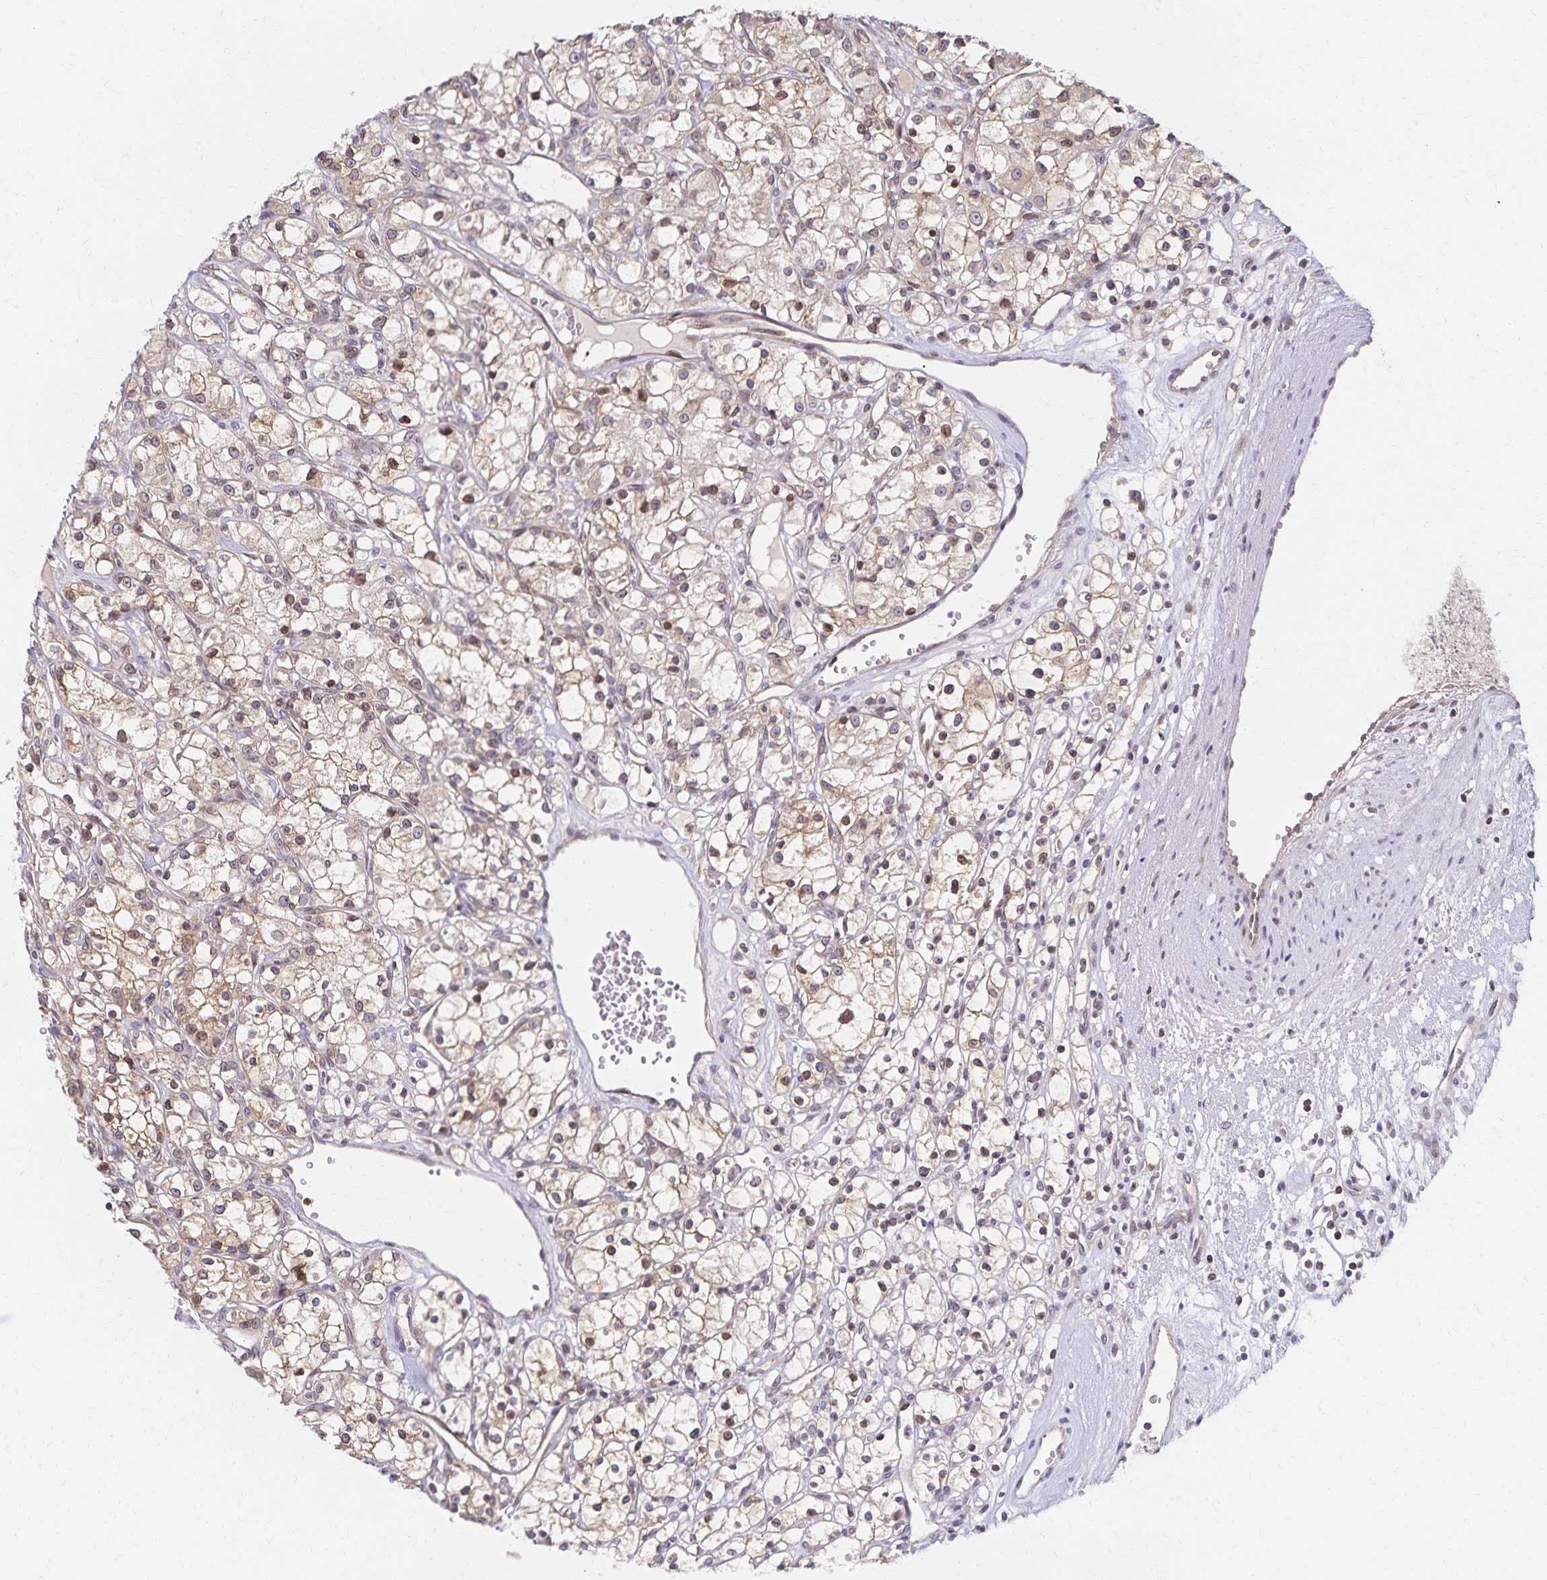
{"staining": {"intensity": "weak", "quantity": "<25%", "location": "cytoplasmic/membranous,nuclear"}, "tissue": "renal cancer", "cell_type": "Tumor cells", "image_type": "cancer", "snomed": [{"axis": "morphology", "description": "Adenocarcinoma, NOS"}, {"axis": "topography", "description": "Kidney"}], "caption": "Protein analysis of renal adenocarcinoma reveals no significant positivity in tumor cells.", "gene": "RAB9B", "patient": {"sex": "female", "age": 59}}